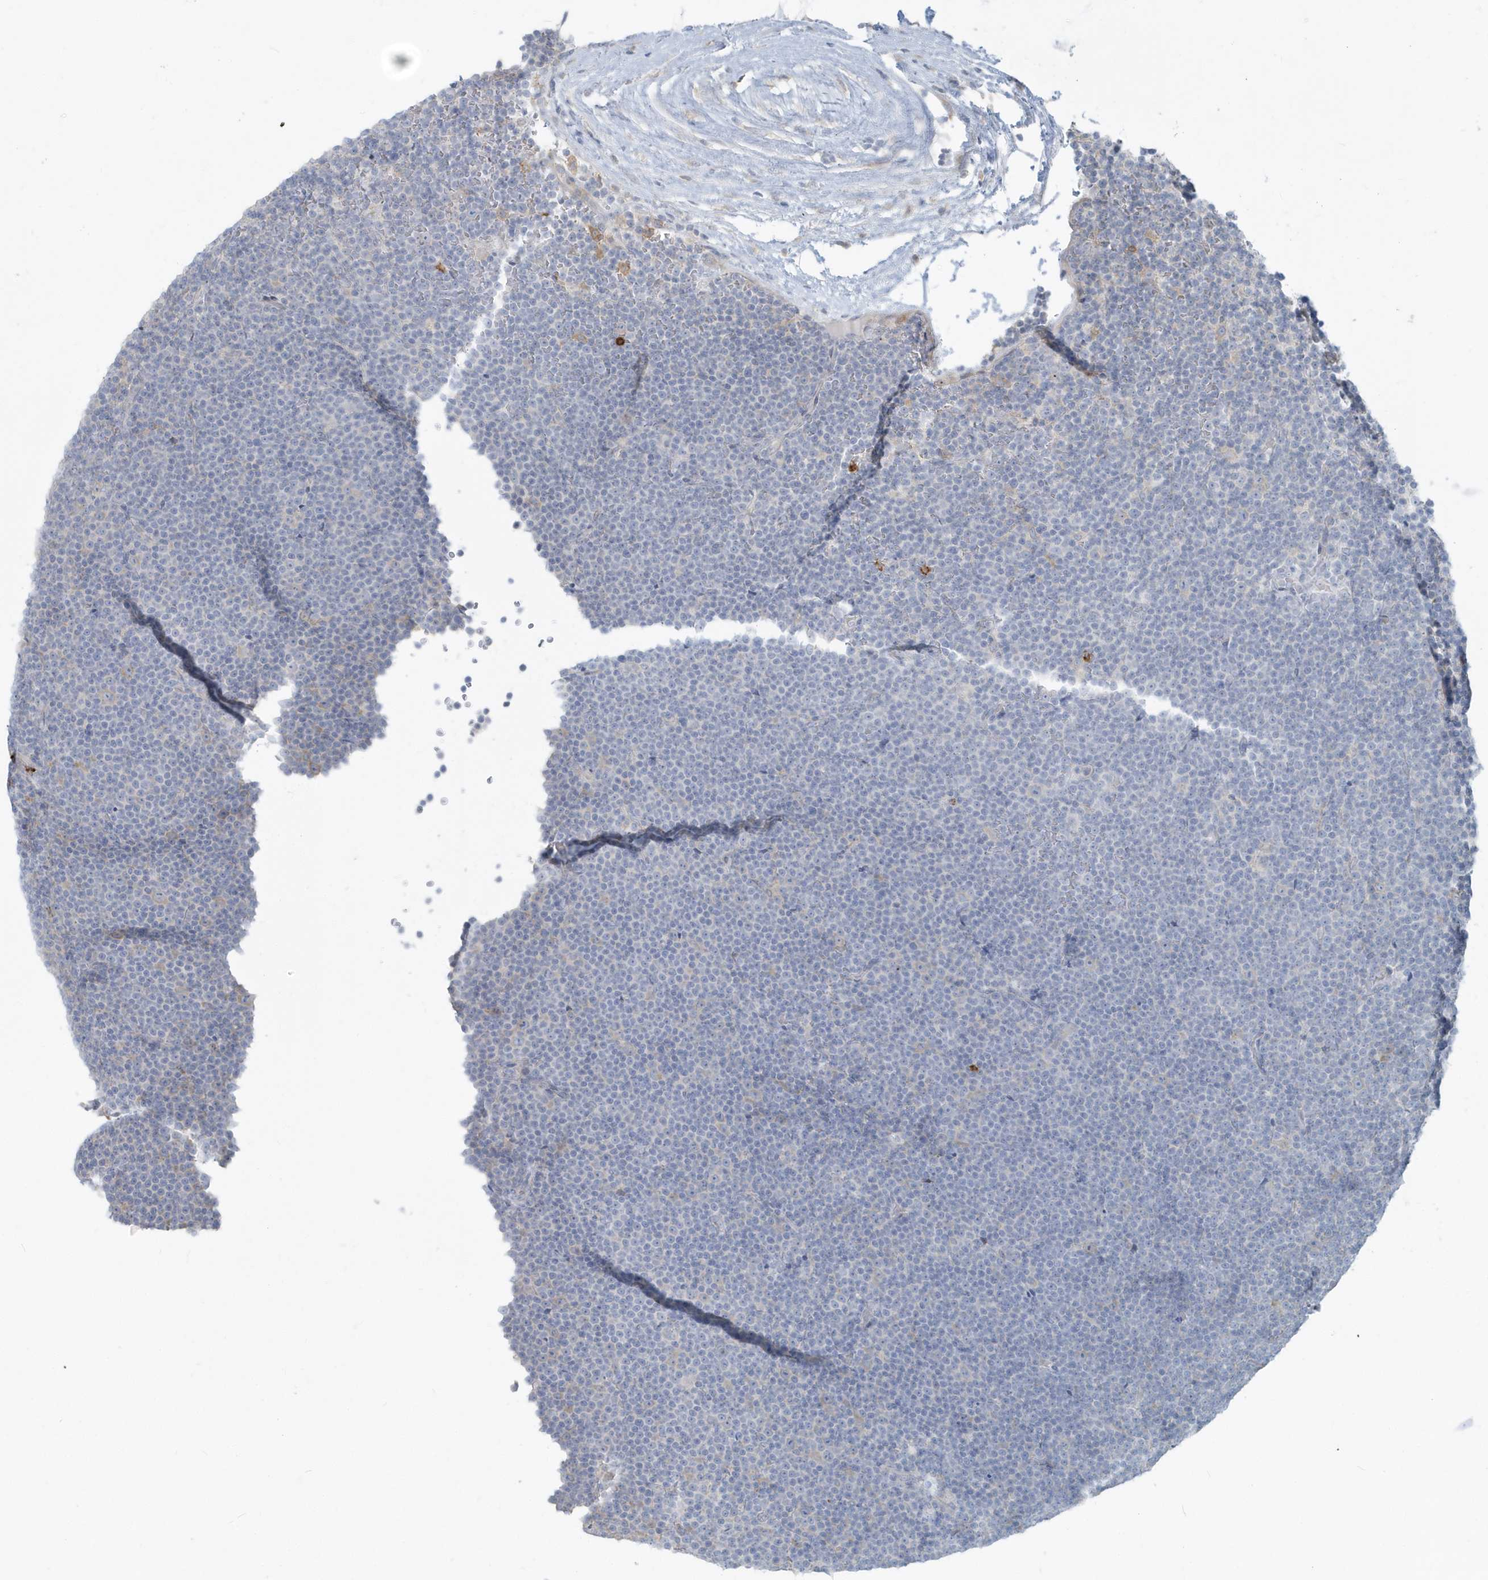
{"staining": {"intensity": "negative", "quantity": "none", "location": "none"}, "tissue": "lymphoma", "cell_type": "Tumor cells", "image_type": "cancer", "snomed": [{"axis": "morphology", "description": "Malignant lymphoma, non-Hodgkin's type, Low grade"}, {"axis": "topography", "description": "Lymph node"}], "caption": "Immunohistochemical staining of malignant lymphoma, non-Hodgkin's type (low-grade) displays no significant positivity in tumor cells.", "gene": "CCNJ", "patient": {"sex": "female", "age": 67}}